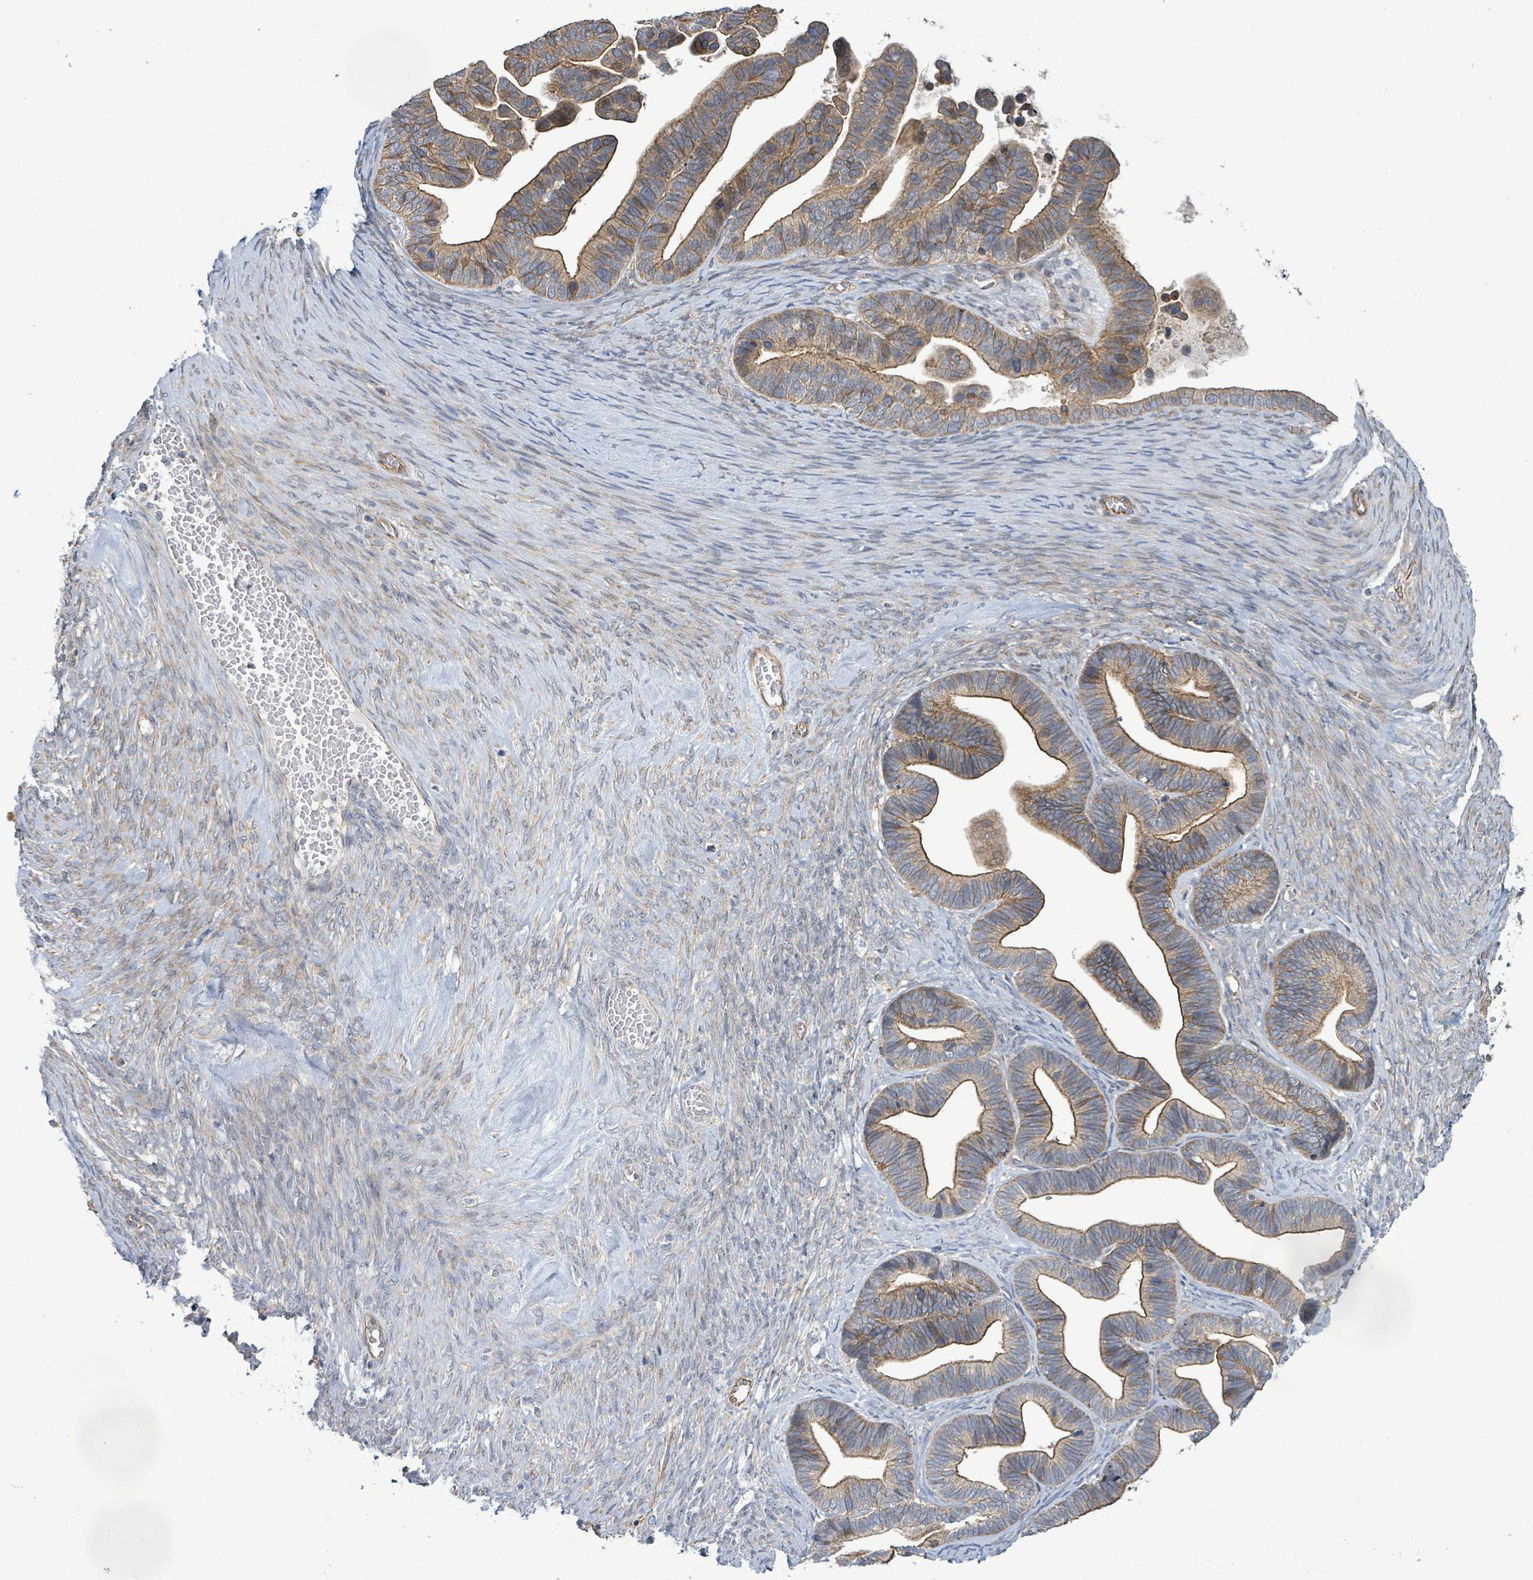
{"staining": {"intensity": "moderate", "quantity": ">75%", "location": "cytoplasmic/membranous"}, "tissue": "ovarian cancer", "cell_type": "Tumor cells", "image_type": "cancer", "snomed": [{"axis": "morphology", "description": "Cystadenocarcinoma, serous, NOS"}, {"axis": "topography", "description": "Ovary"}], "caption": "Brown immunohistochemical staining in human ovarian cancer displays moderate cytoplasmic/membranous expression in about >75% of tumor cells.", "gene": "KBTBD11", "patient": {"sex": "female", "age": 56}}